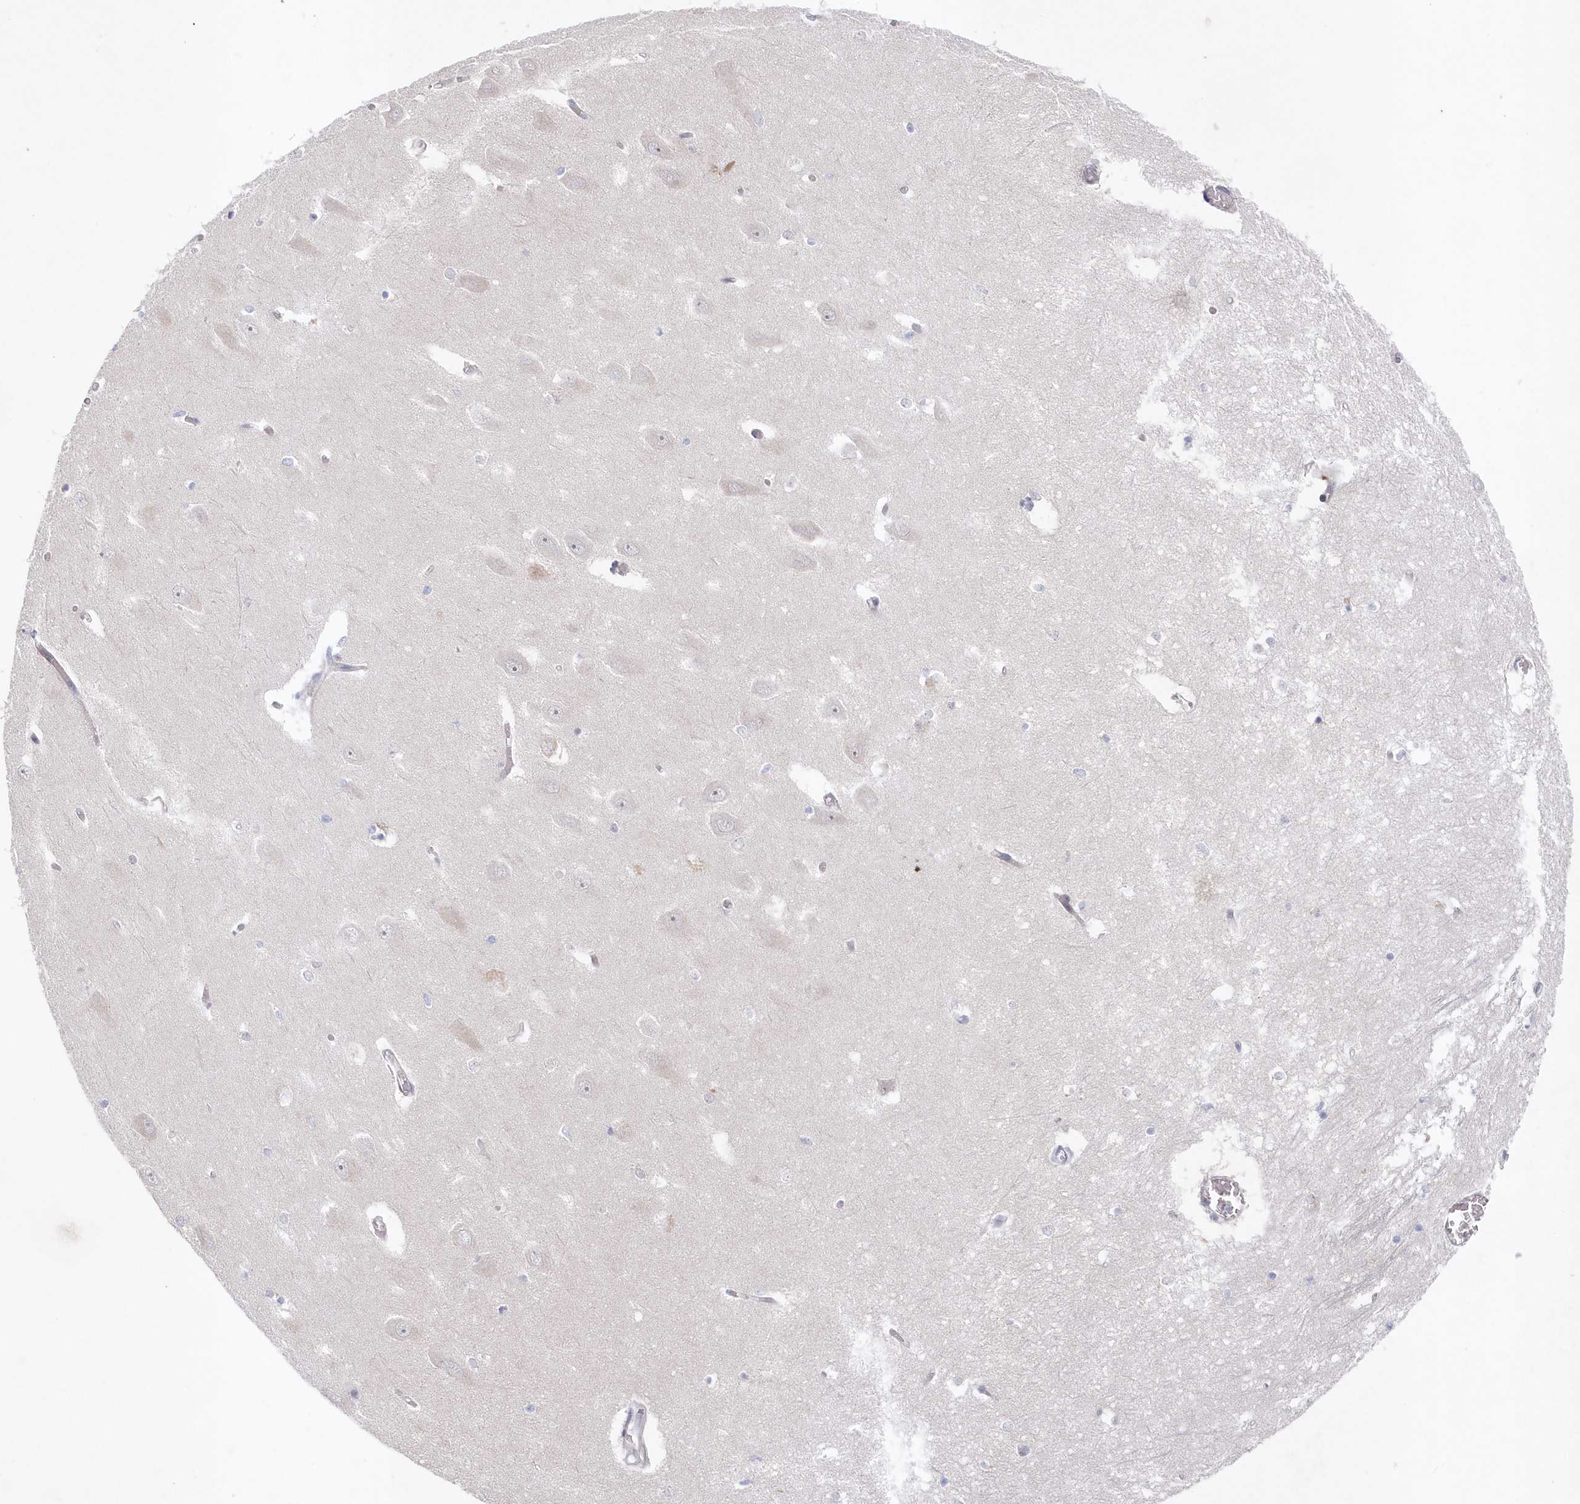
{"staining": {"intensity": "negative", "quantity": "none", "location": "none"}, "tissue": "hippocampus", "cell_type": "Glial cells", "image_type": "normal", "snomed": [{"axis": "morphology", "description": "Normal tissue, NOS"}, {"axis": "topography", "description": "Hippocampus"}], "caption": "Immunohistochemistry of normal hippocampus demonstrates no expression in glial cells.", "gene": "KIAA1586", "patient": {"sex": "male", "age": 70}}